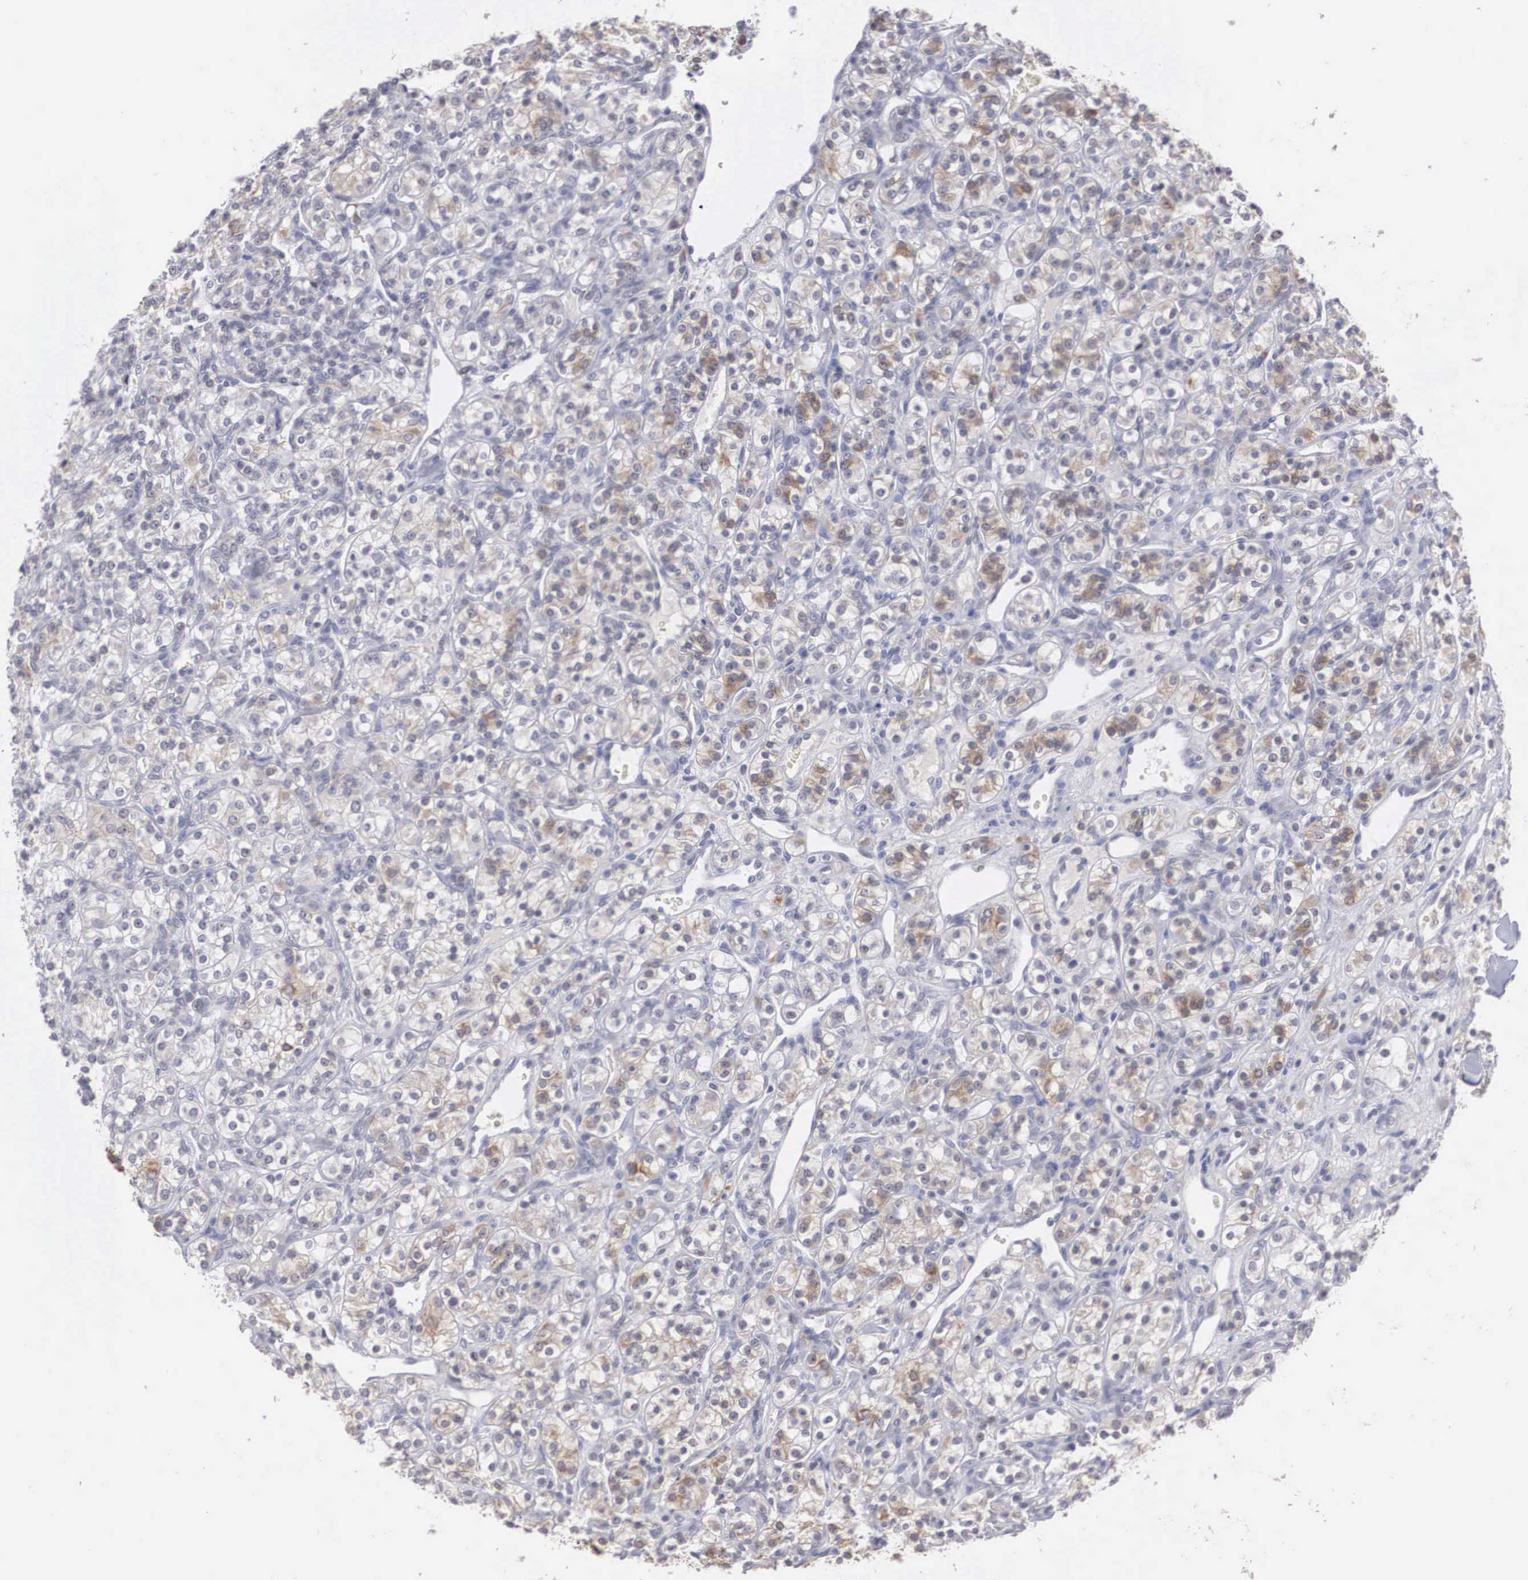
{"staining": {"intensity": "weak", "quantity": "<25%", "location": "cytoplasmic/membranous"}, "tissue": "renal cancer", "cell_type": "Tumor cells", "image_type": "cancer", "snomed": [{"axis": "morphology", "description": "Adenocarcinoma, NOS"}, {"axis": "topography", "description": "Kidney"}], "caption": "Renal adenocarcinoma was stained to show a protein in brown. There is no significant staining in tumor cells. (DAB immunohistochemistry (IHC) with hematoxylin counter stain).", "gene": "WDR89", "patient": {"sex": "male", "age": 77}}